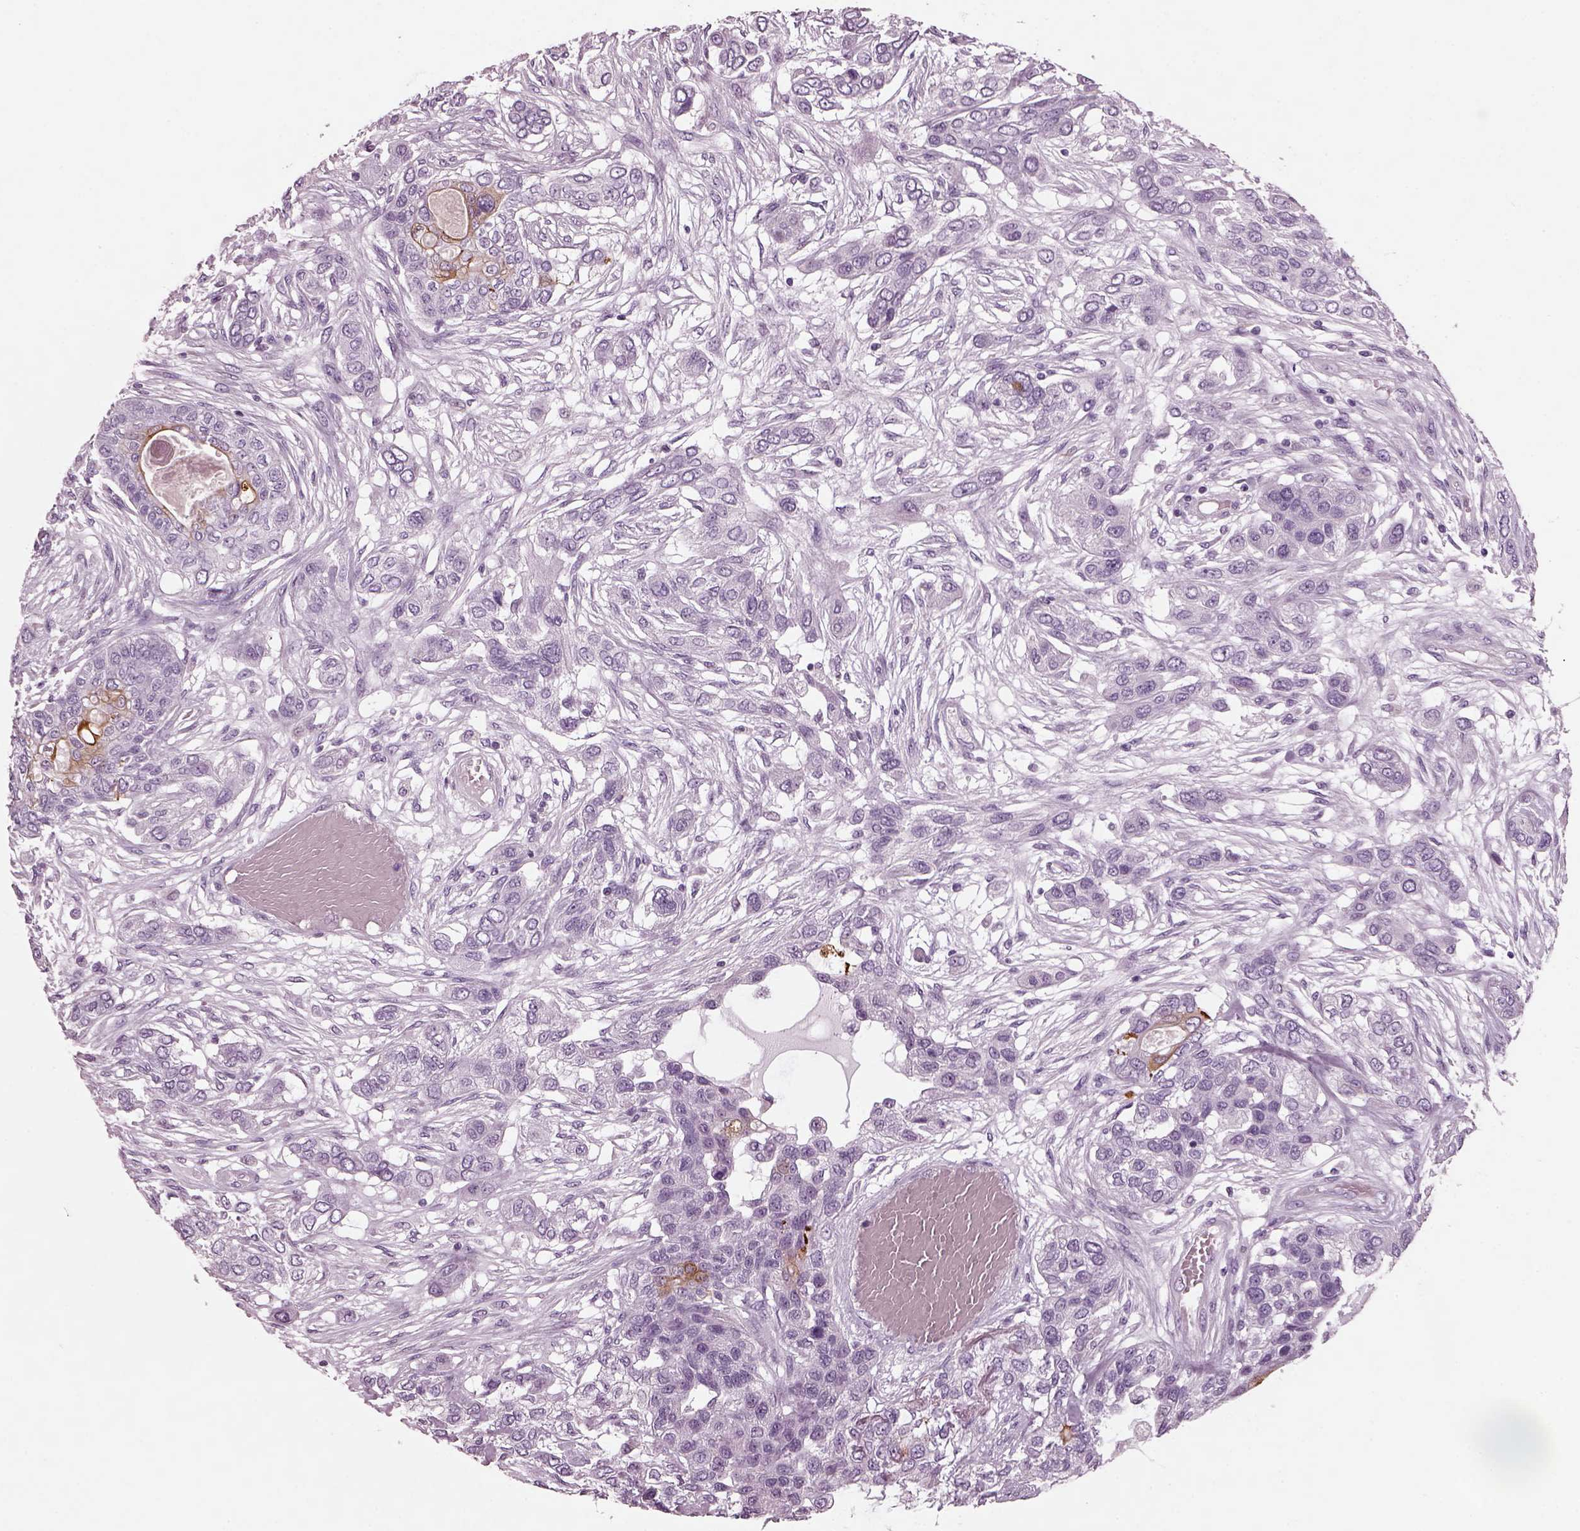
{"staining": {"intensity": "negative", "quantity": "none", "location": "none"}, "tissue": "lung cancer", "cell_type": "Tumor cells", "image_type": "cancer", "snomed": [{"axis": "morphology", "description": "Squamous cell carcinoma, NOS"}, {"axis": "topography", "description": "Lung"}], "caption": "IHC photomicrograph of neoplastic tissue: human lung squamous cell carcinoma stained with DAB (3,3'-diaminobenzidine) exhibits no significant protein expression in tumor cells.", "gene": "PRR9", "patient": {"sex": "female", "age": 70}}